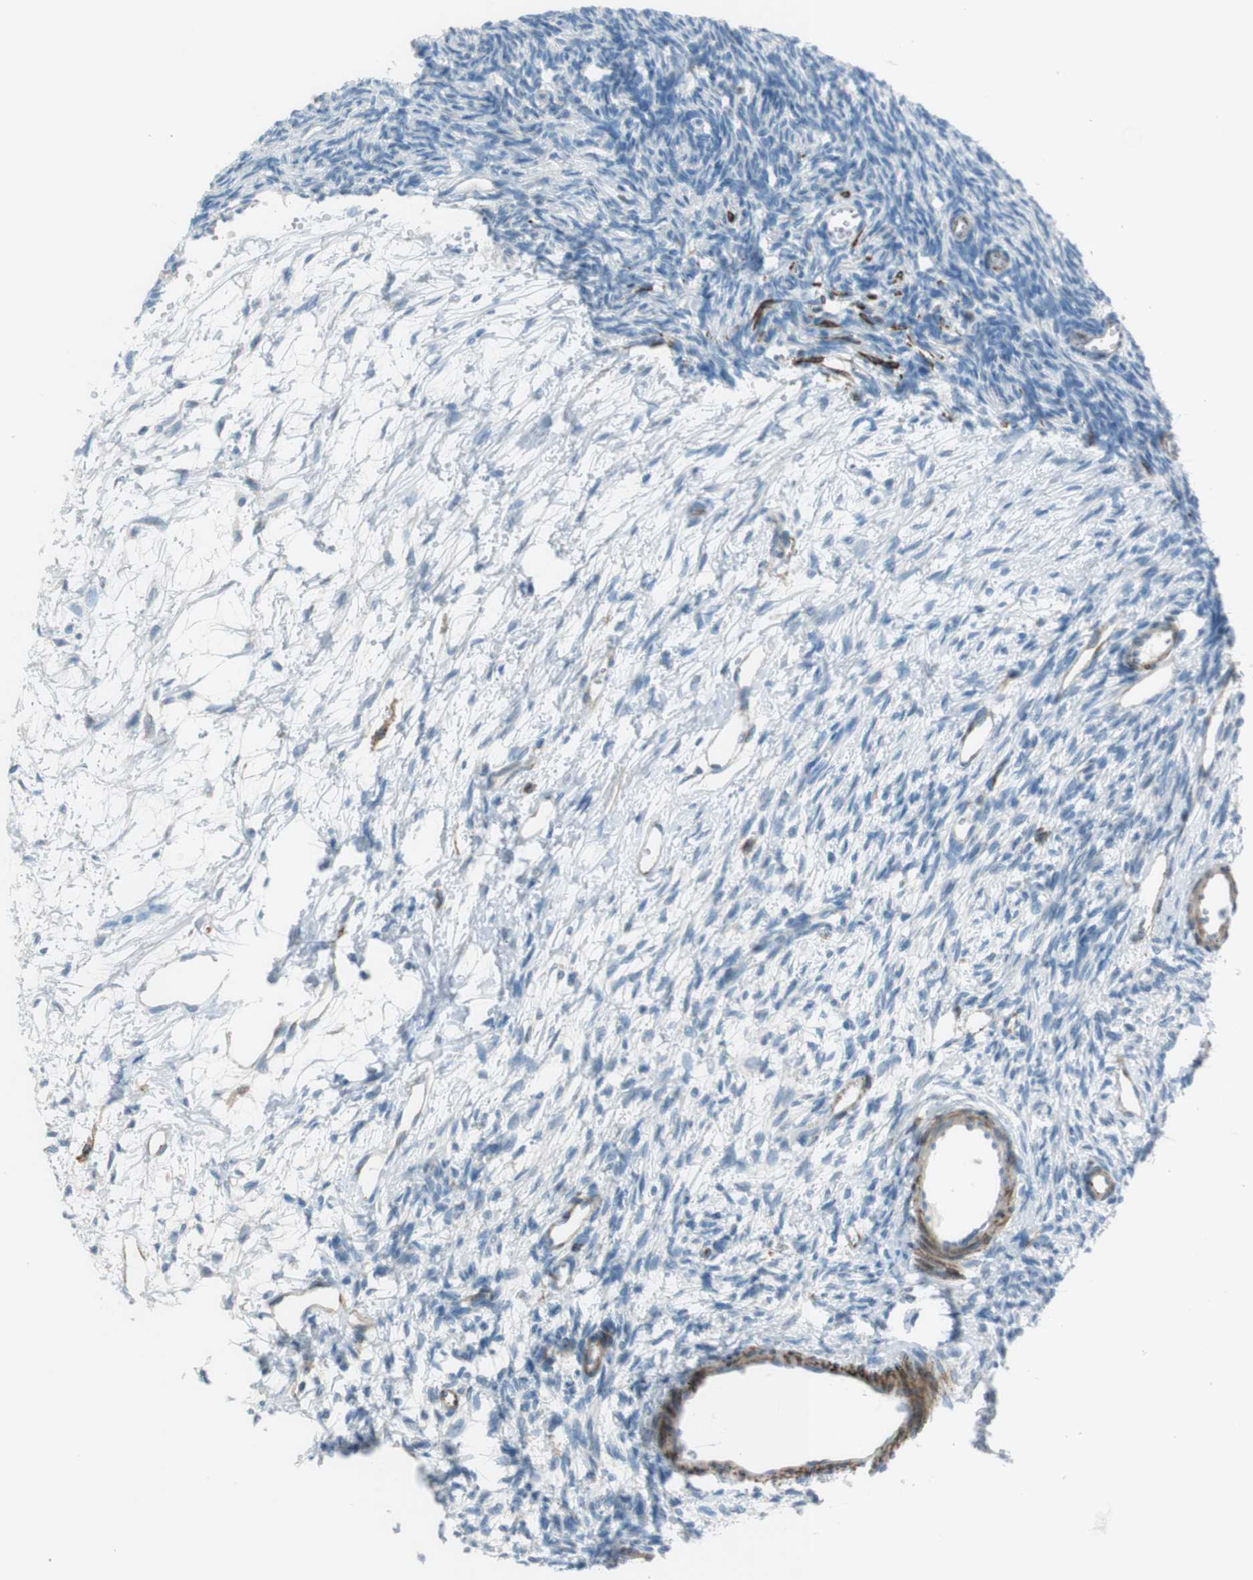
{"staining": {"intensity": "negative", "quantity": "none", "location": "none"}, "tissue": "ovary", "cell_type": "Ovarian stroma cells", "image_type": "normal", "snomed": [{"axis": "morphology", "description": "Normal tissue, NOS"}, {"axis": "topography", "description": "Ovary"}], "caption": "Ovarian stroma cells show no significant protein staining in benign ovary. Brightfield microscopy of immunohistochemistry stained with DAB (3,3'-diaminobenzidine) (brown) and hematoxylin (blue), captured at high magnification.", "gene": "TUBB2A", "patient": {"sex": "female", "age": 33}}